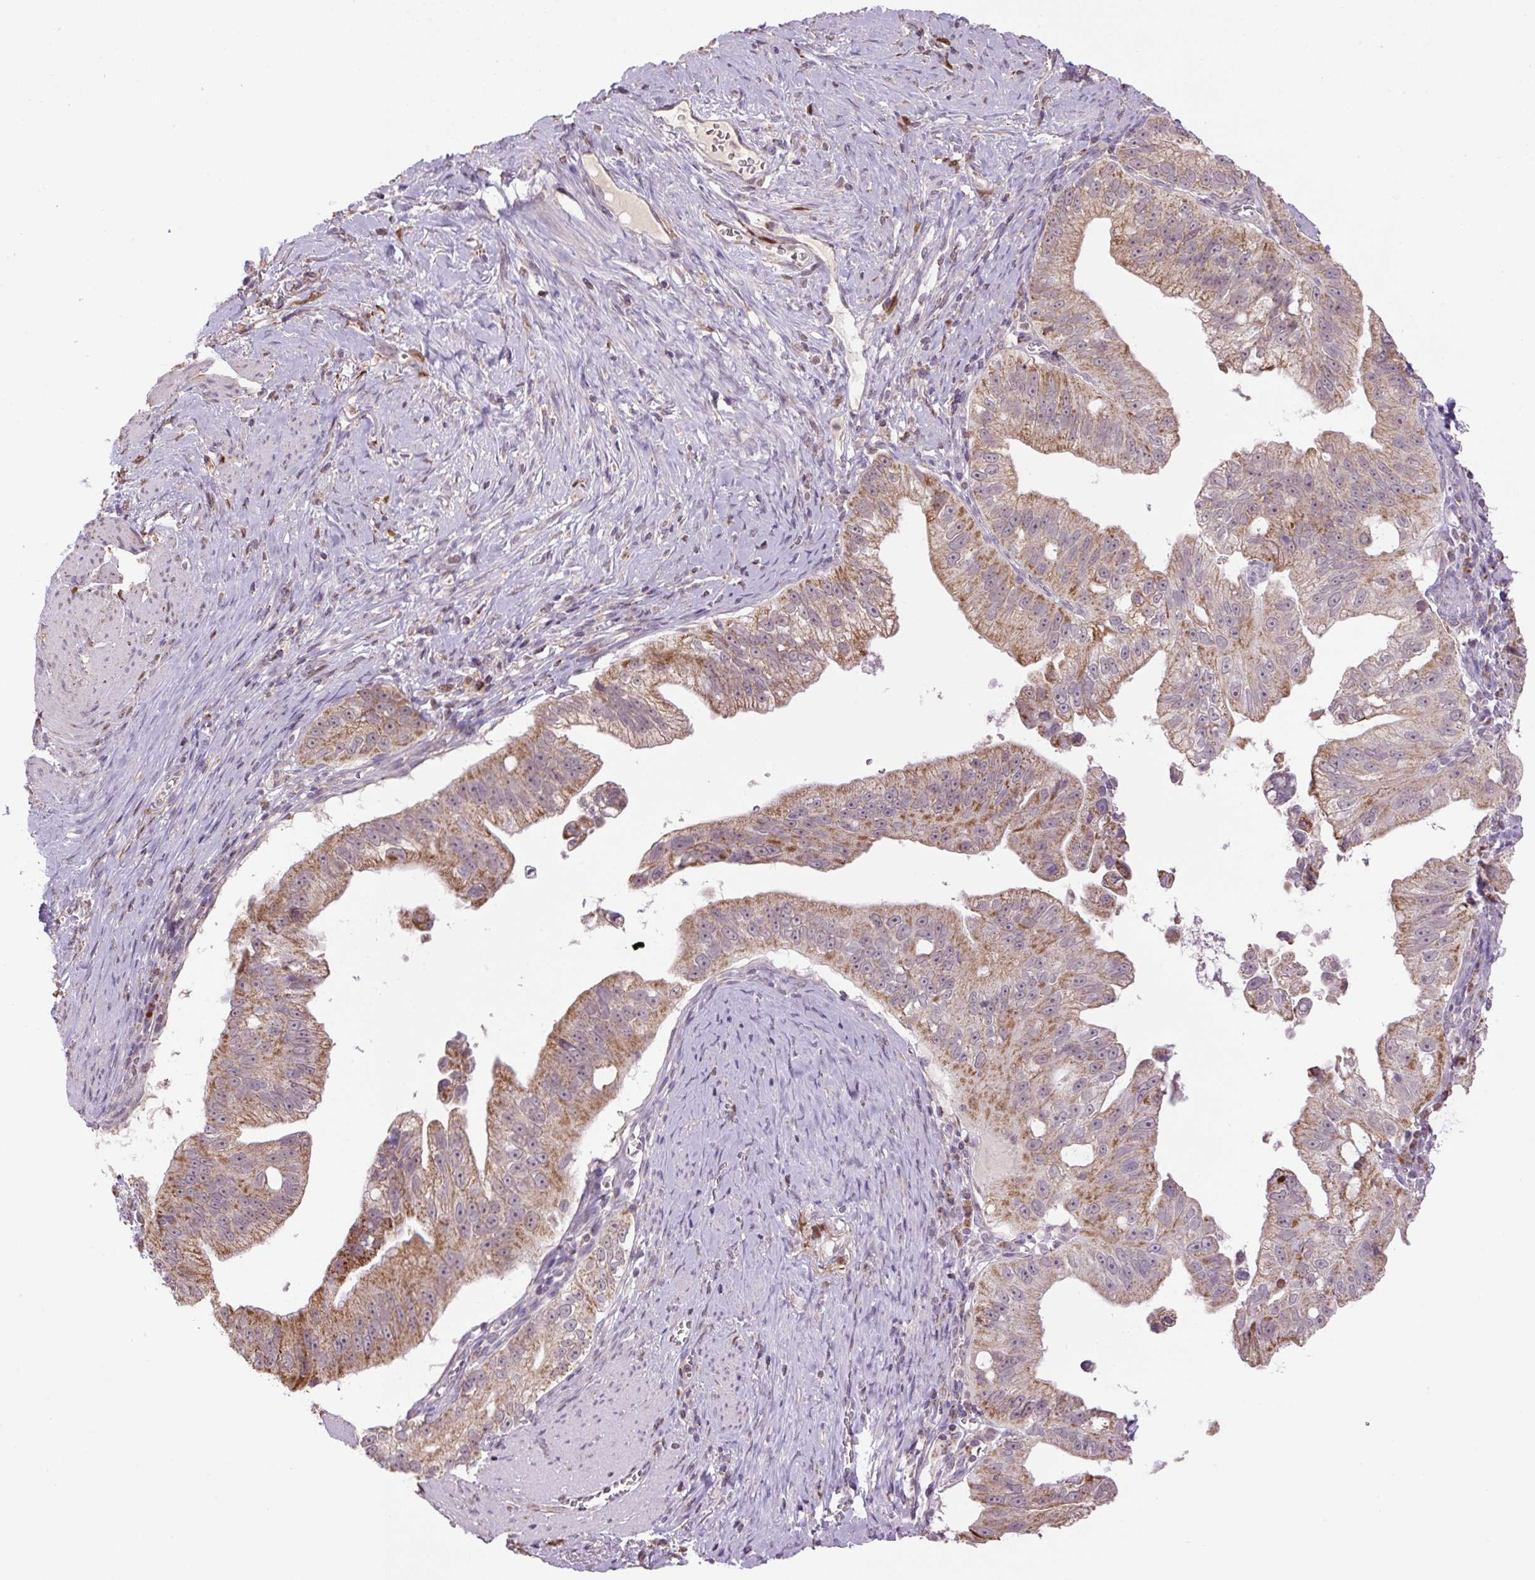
{"staining": {"intensity": "moderate", "quantity": "25%-75%", "location": "cytoplasmic/membranous"}, "tissue": "pancreatic cancer", "cell_type": "Tumor cells", "image_type": "cancer", "snomed": [{"axis": "morphology", "description": "Adenocarcinoma, NOS"}, {"axis": "topography", "description": "Pancreas"}], "caption": "Tumor cells display medium levels of moderate cytoplasmic/membranous staining in approximately 25%-75% of cells in adenocarcinoma (pancreatic).", "gene": "SGF29", "patient": {"sex": "male", "age": 70}}